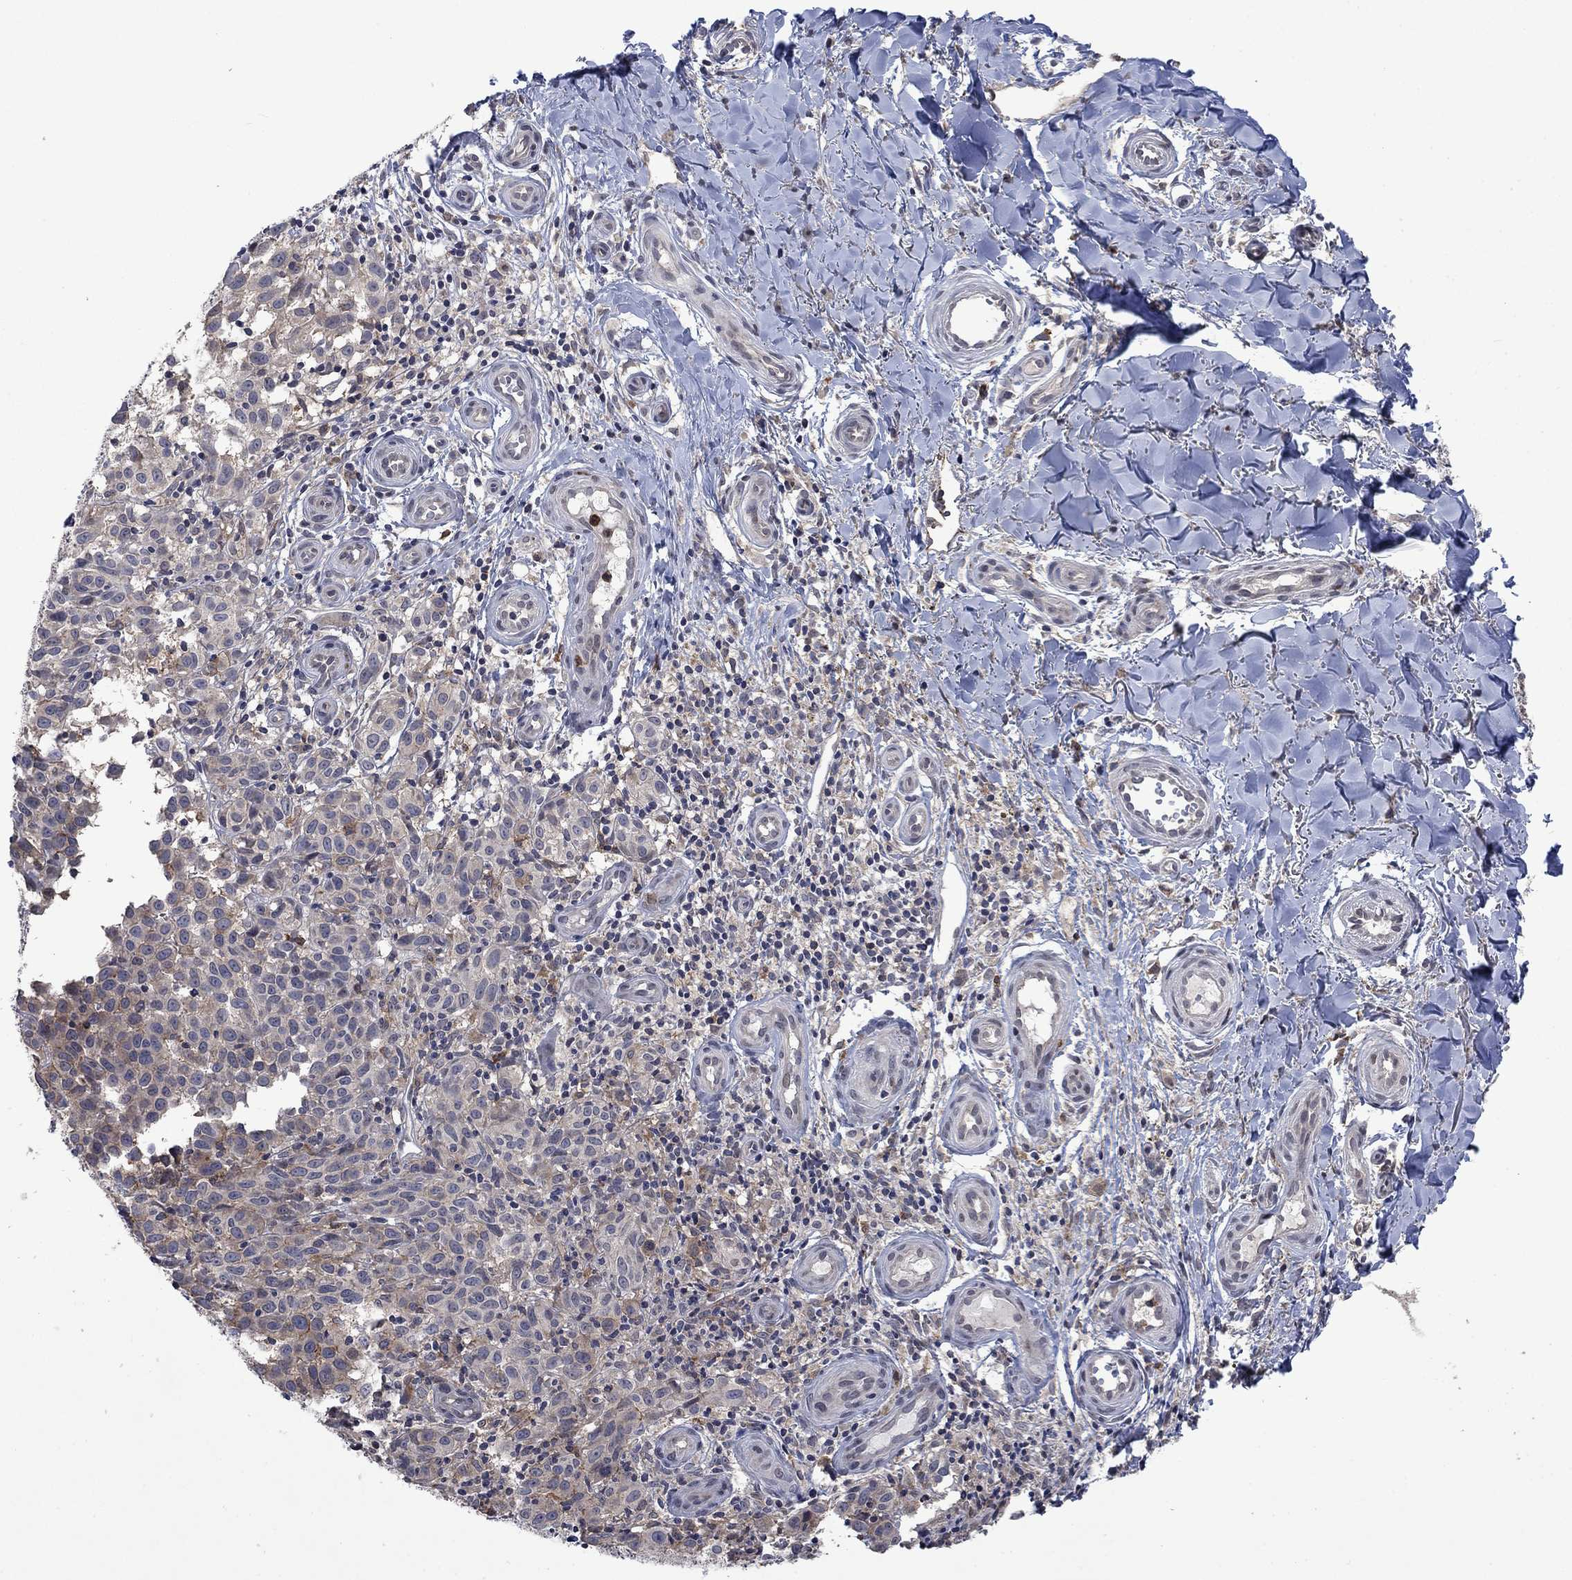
{"staining": {"intensity": "negative", "quantity": "none", "location": "none"}, "tissue": "melanoma", "cell_type": "Tumor cells", "image_type": "cancer", "snomed": [{"axis": "morphology", "description": "Malignant melanoma, NOS"}, {"axis": "topography", "description": "Skin"}], "caption": "A high-resolution micrograph shows IHC staining of melanoma, which displays no significant expression in tumor cells.", "gene": "PPP1R9A", "patient": {"sex": "female", "age": 53}}